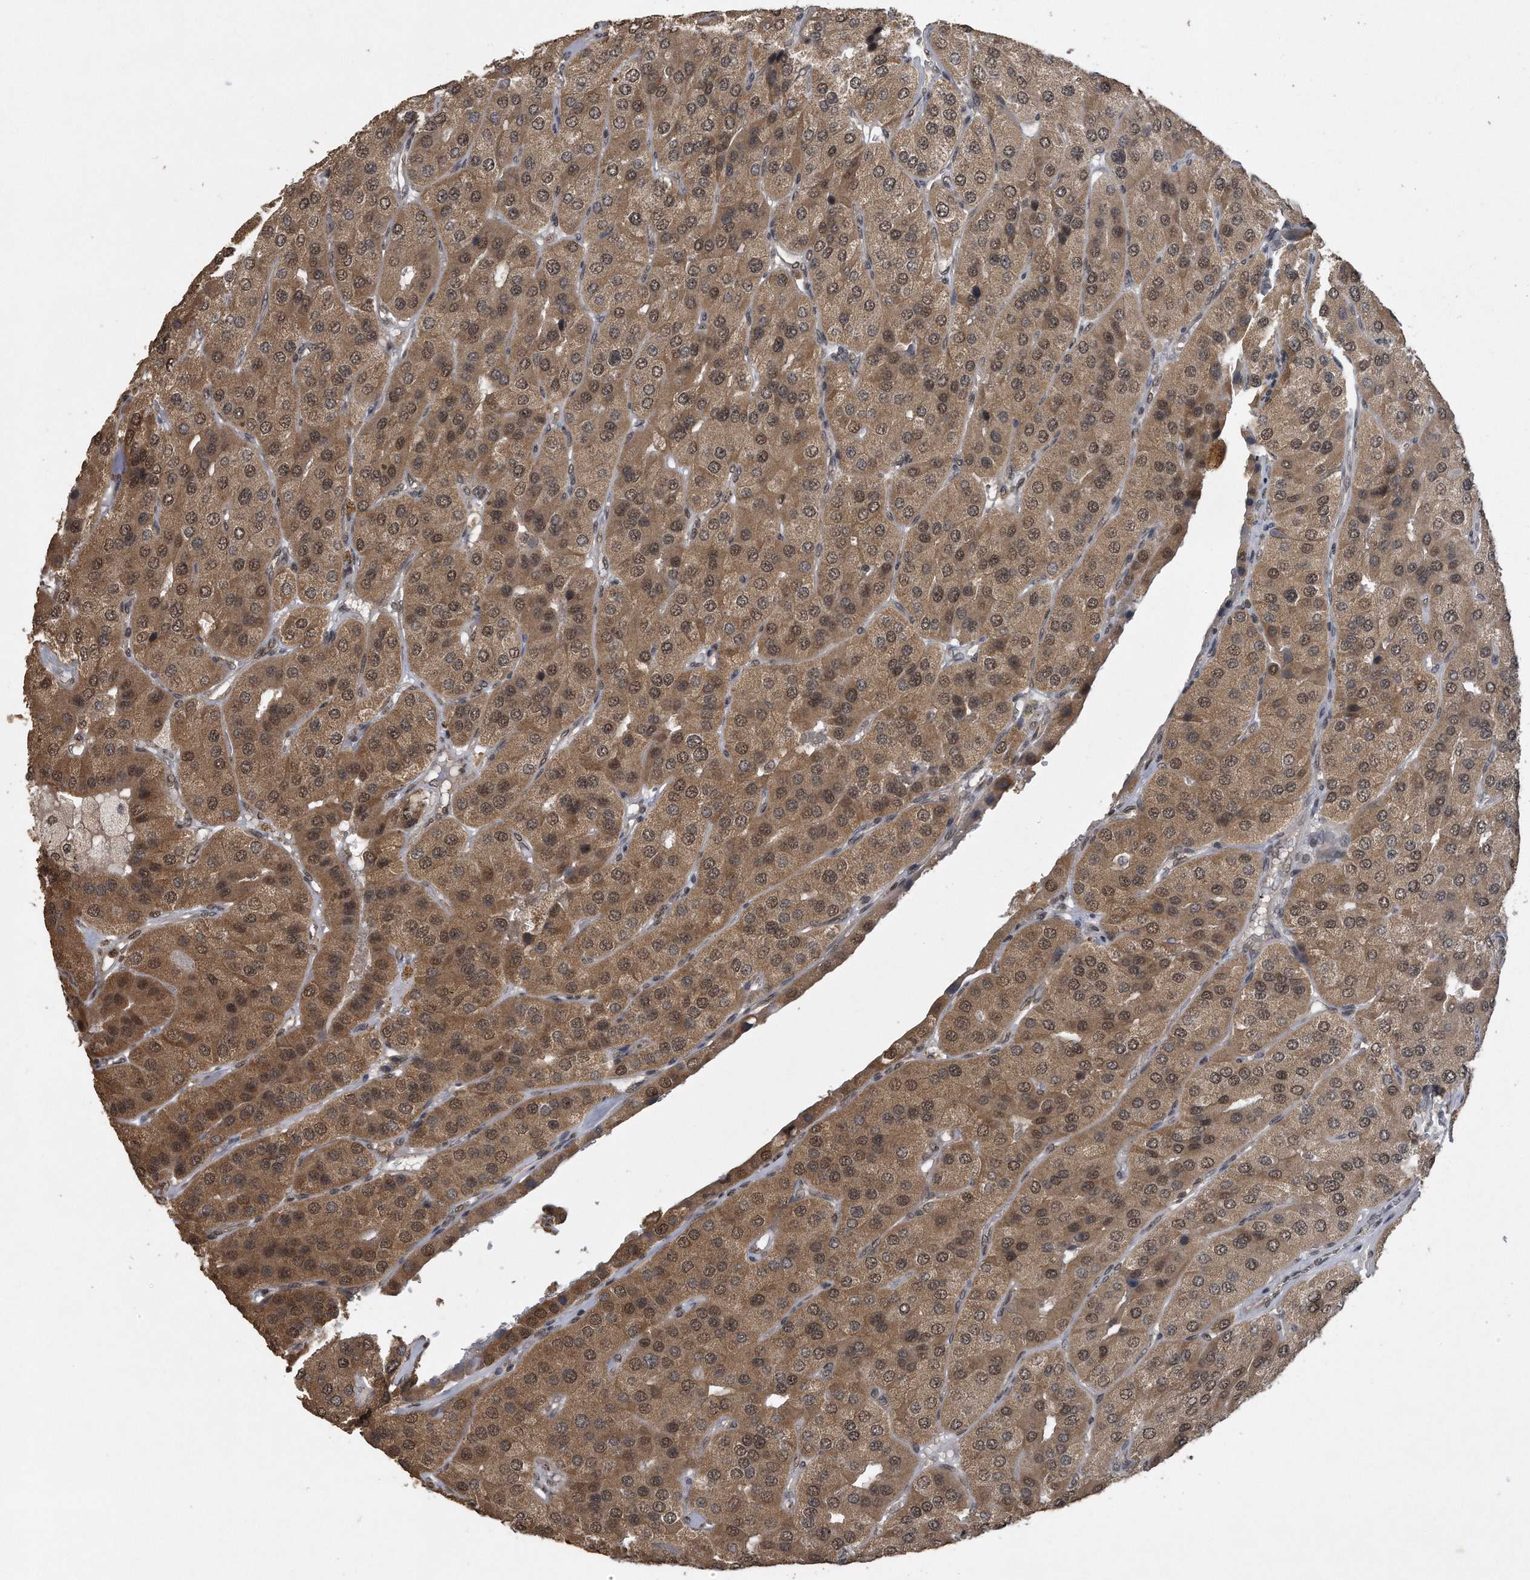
{"staining": {"intensity": "moderate", "quantity": ">75%", "location": "cytoplasmic/membranous,nuclear"}, "tissue": "parathyroid gland", "cell_type": "Glandular cells", "image_type": "normal", "snomed": [{"axis": "morphology", "description": "Normal tissue, NOS"}, {"axis": "morphology", "description": "Adenoma, NOS"}, {"axis": "topography", "description": "Parathyroid gland"}], "caption": "IHC of benign human parathyroid gland shows medium levels of moderate cytoplasmic/membranous,nuclear positivity in approximately >75% of glandular cells. The staining was performed using DAB, with brown indicating positive protein expression. Nuclei are stained blue with hematoxylin.", "gene": "CRYZL1", "patient": {"sex": "female", "age": 86}}